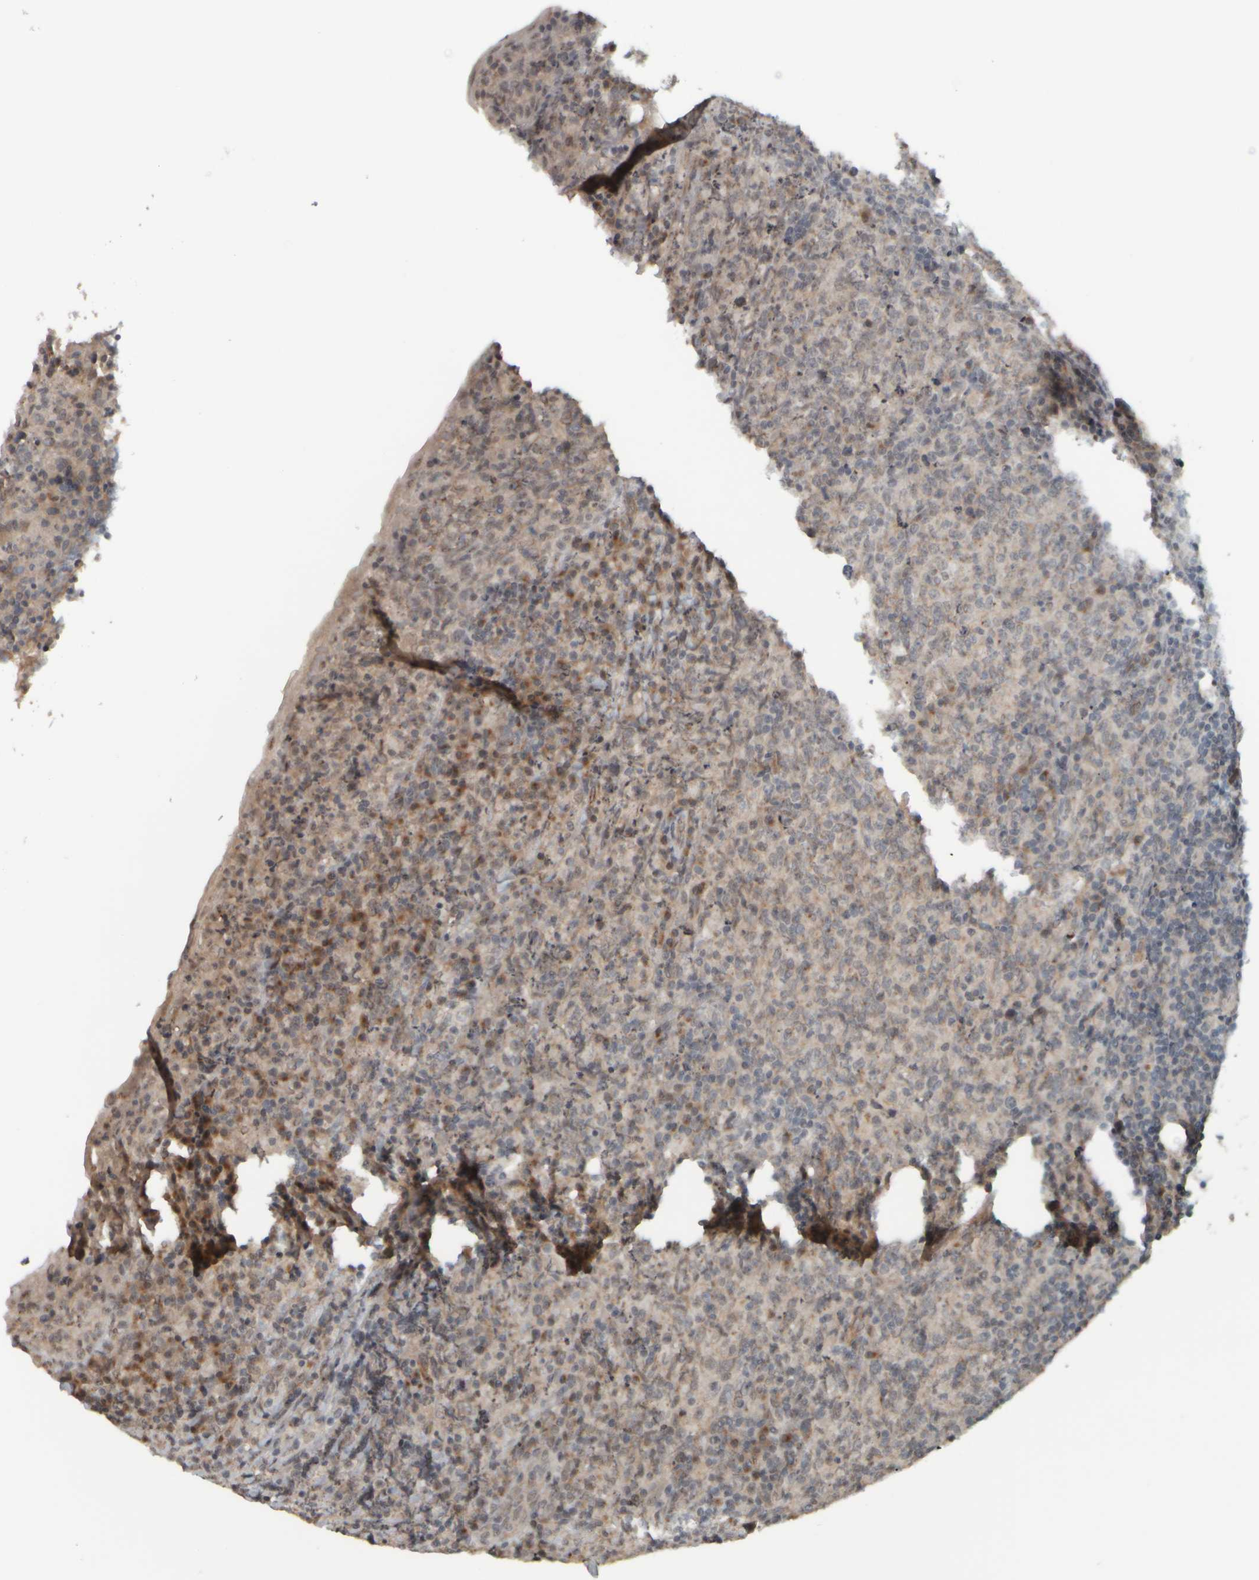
{"staining": {"intensity": "moderate", "quantity": "<25%", "location": "cytoplasmic/membranous"}, "tissue": "lymphoma", "cell_type": "Tumor cells", "image_type": "cancer", "snomed": [{"axis": "morphology", "description": "Malignant lymphoma, non-Hodgkin's type, High grade"}, {"axis": "topography", "description": "Tonsil"}], "caption": "Protein positivity by immunohistochemistry reveals moderate cytoplasmic/membranous expression in about <25% of tumor cells in lymphoma.", "gene": "NAPG", "patient": {"sex": "female", "age": 36}}